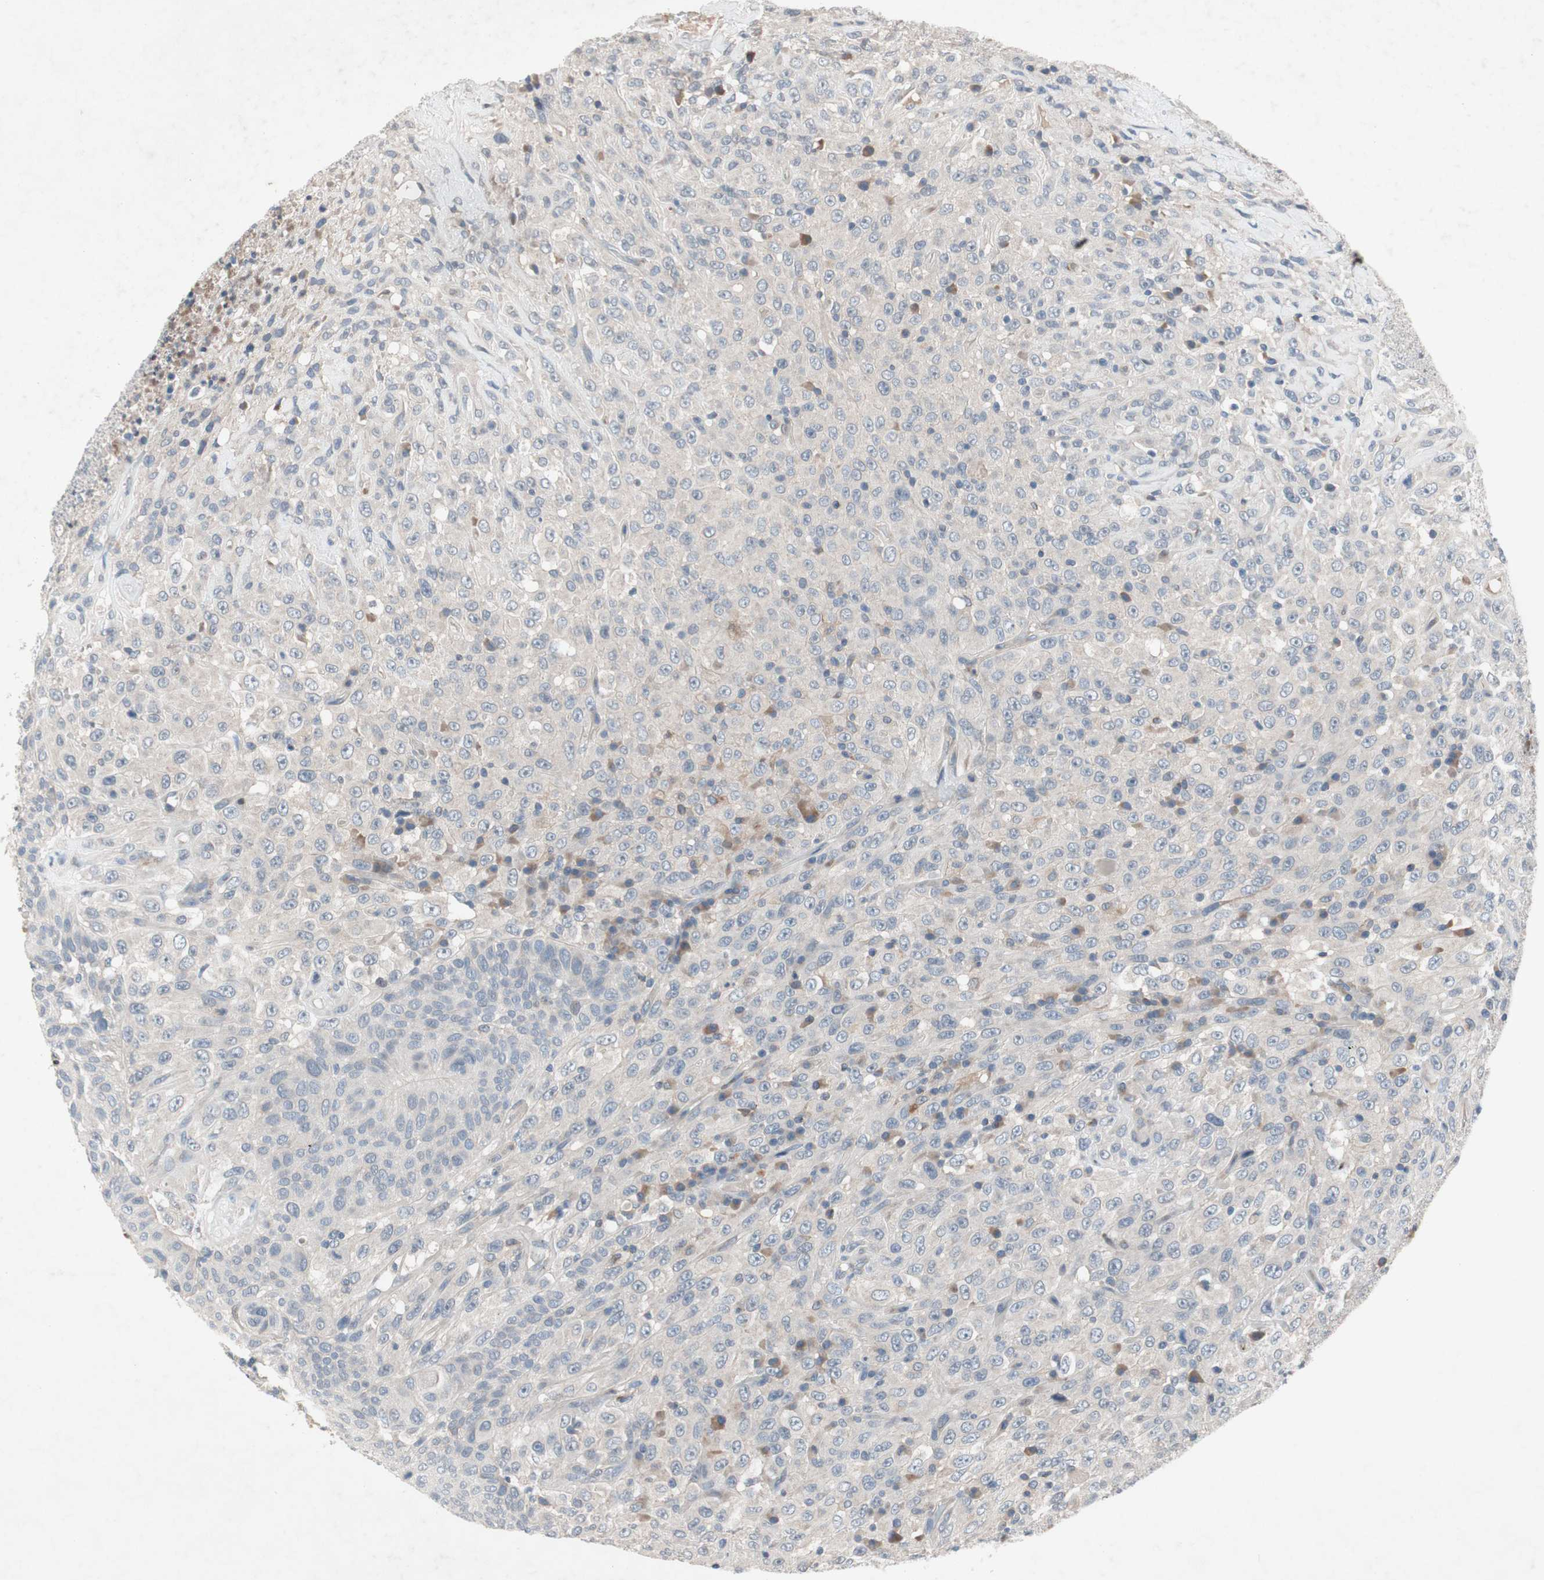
{"staining": {"intensity": "negative", "quantity": "none", "location": "none"}, "tissue": "urothelial cancer", "cell_type": "Tumor cells", "image_type": "cancer", "snomed": [{"axis": "morphology", "description": "Urothelial carcinoma, High grade"}, {"axis": "topography", "description": "Urinary bladder"}], "caption": "Histopathology image shows no protein expression in tumor cells of high-grade urothelial carcinoma tissue.", "gene": "MUTYH", "patient": {"sex": "male", "age": 66}}